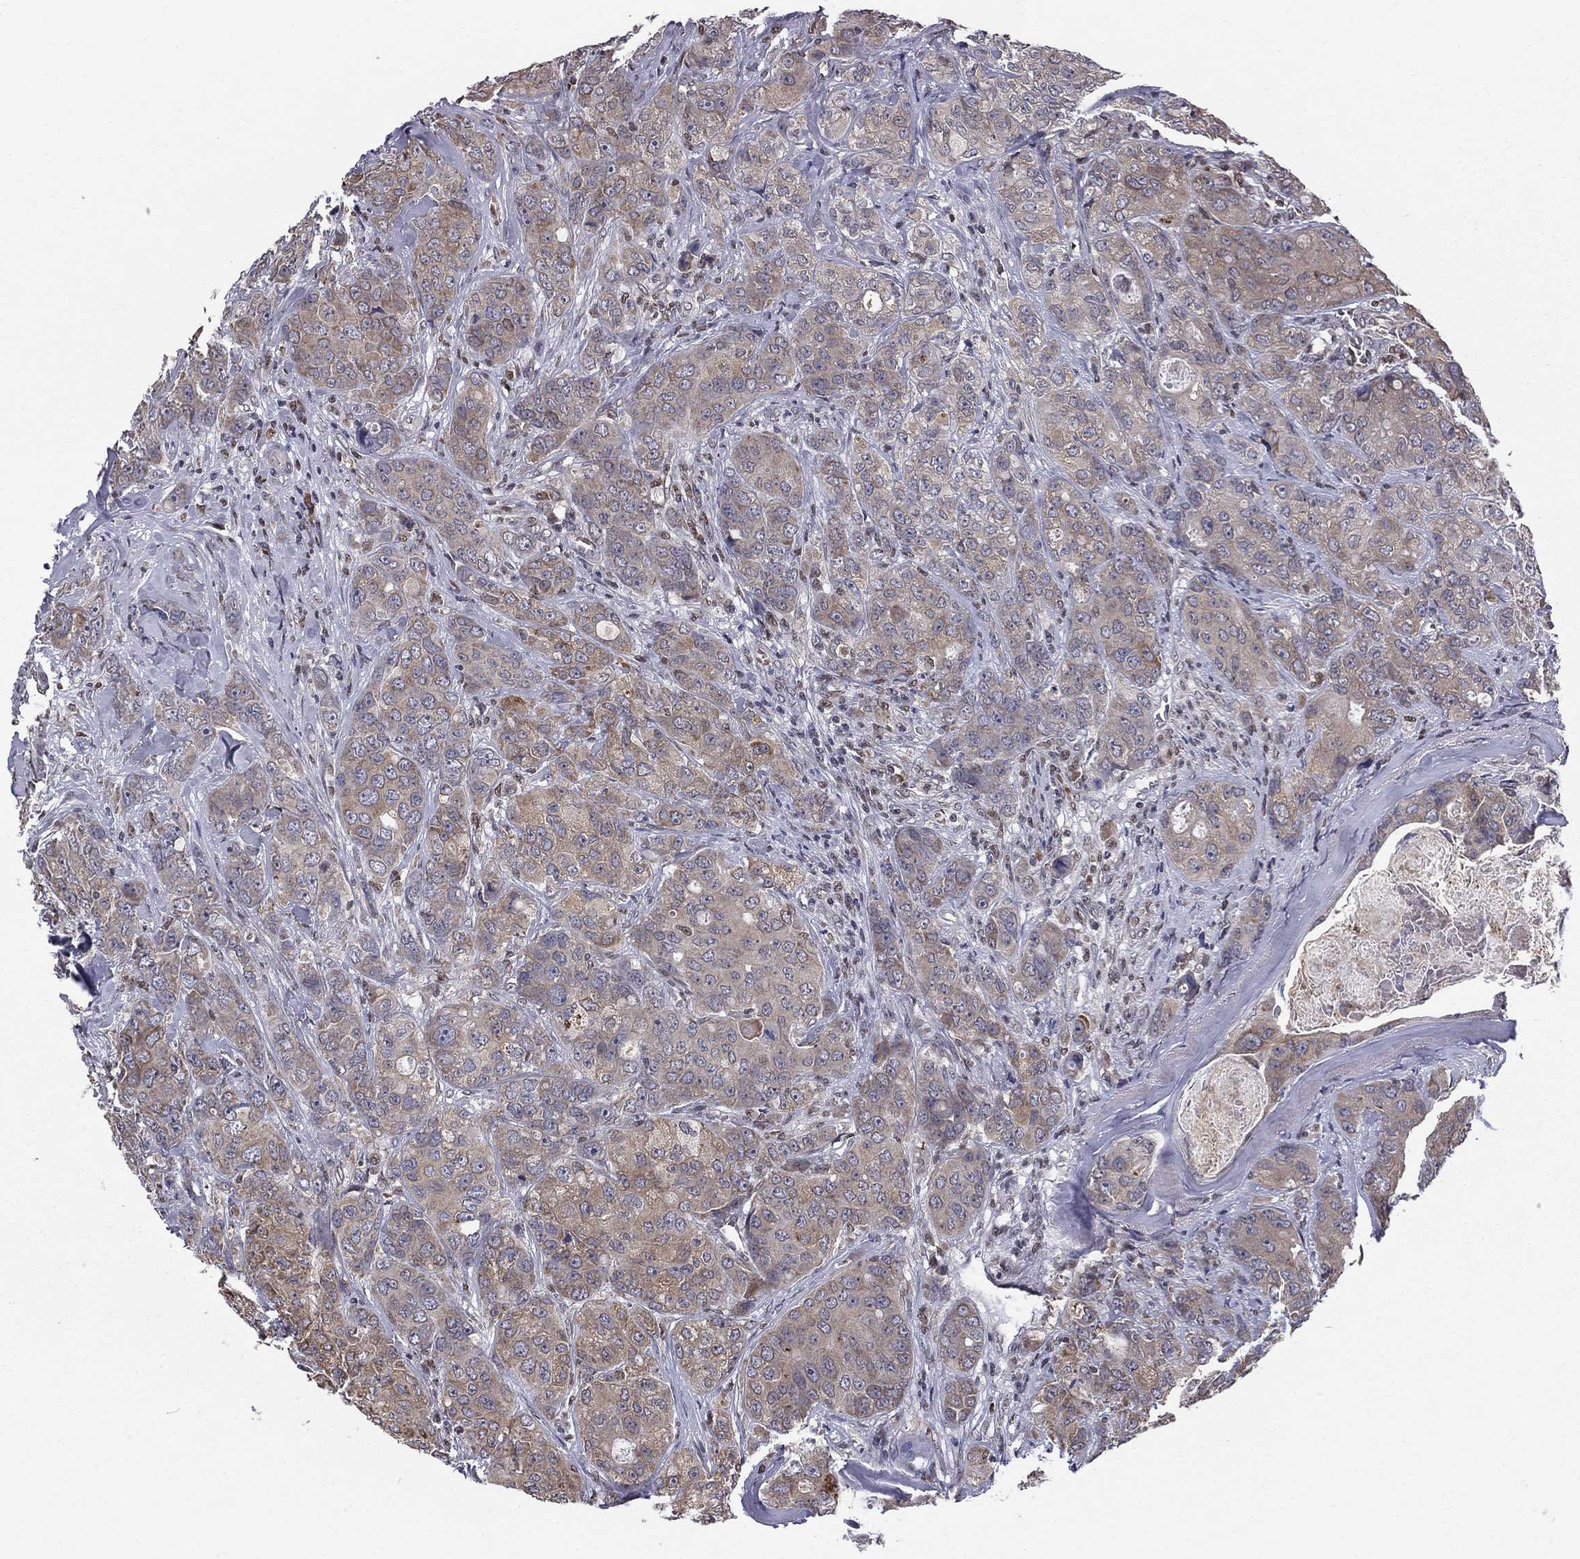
{"staining": {"intensity": "weak", "quantity": ">75%", "location": "cytoplasmic/membranous"}, "tissue": "breast cancer", "cell_type": "Tumor cells", "image_type": "cancer", "snomed": [{"axis": "morphology", "description": "Duct carcinoma"}, {"axis": "topography", "description": "Breast"}], "caption": "Brown immunohistochemical staining in breast cancer (infiltrating ductal carcinoma) reveals weak cytoplasmic/membranous expression in about >75% of tumor cells. The protein of interest is shown in brown color, while the nuclei are stained blue.", "gene": "HSPB2", "patient": {"sex": "female", "age": 43}}